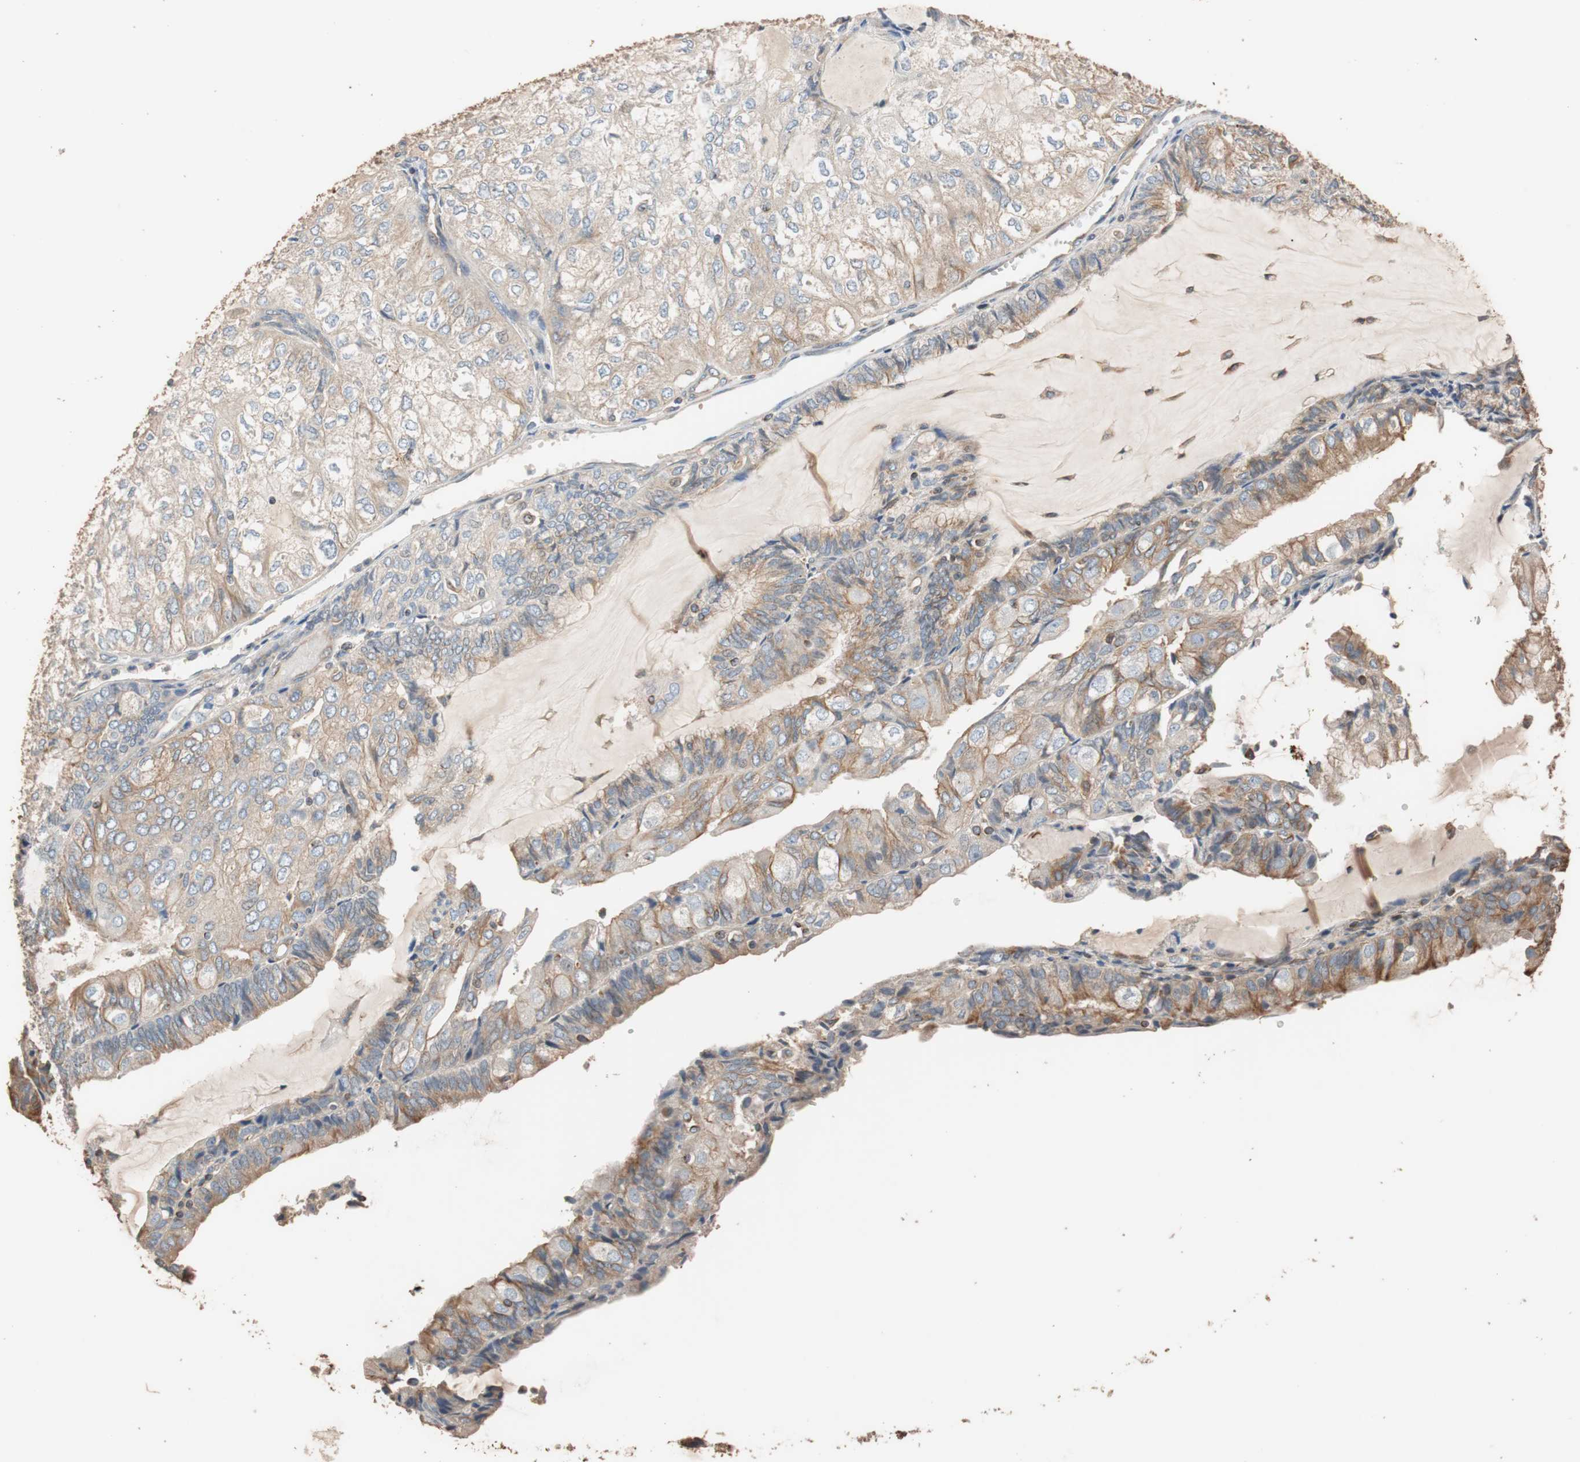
{"staining": {"intensity": "weak", "quantity": "<25%", "location": "cytoplasmic/membranous"}, "tissue": "endometrial cancer", "cell_type": "Tumor cells", "image_type": "cancer", "snomed": [{"axis": "morphology", "description": "Adenocarcinoma, NOS"}, {"axis": "topography", "description": "Endometrium"}], "caption": "The photomicrograph reveals no staining of tumor cells in endometrial adenocarcinoma.", "gene": "TUBB", "patient": {"sex": "female", "age": 81}}